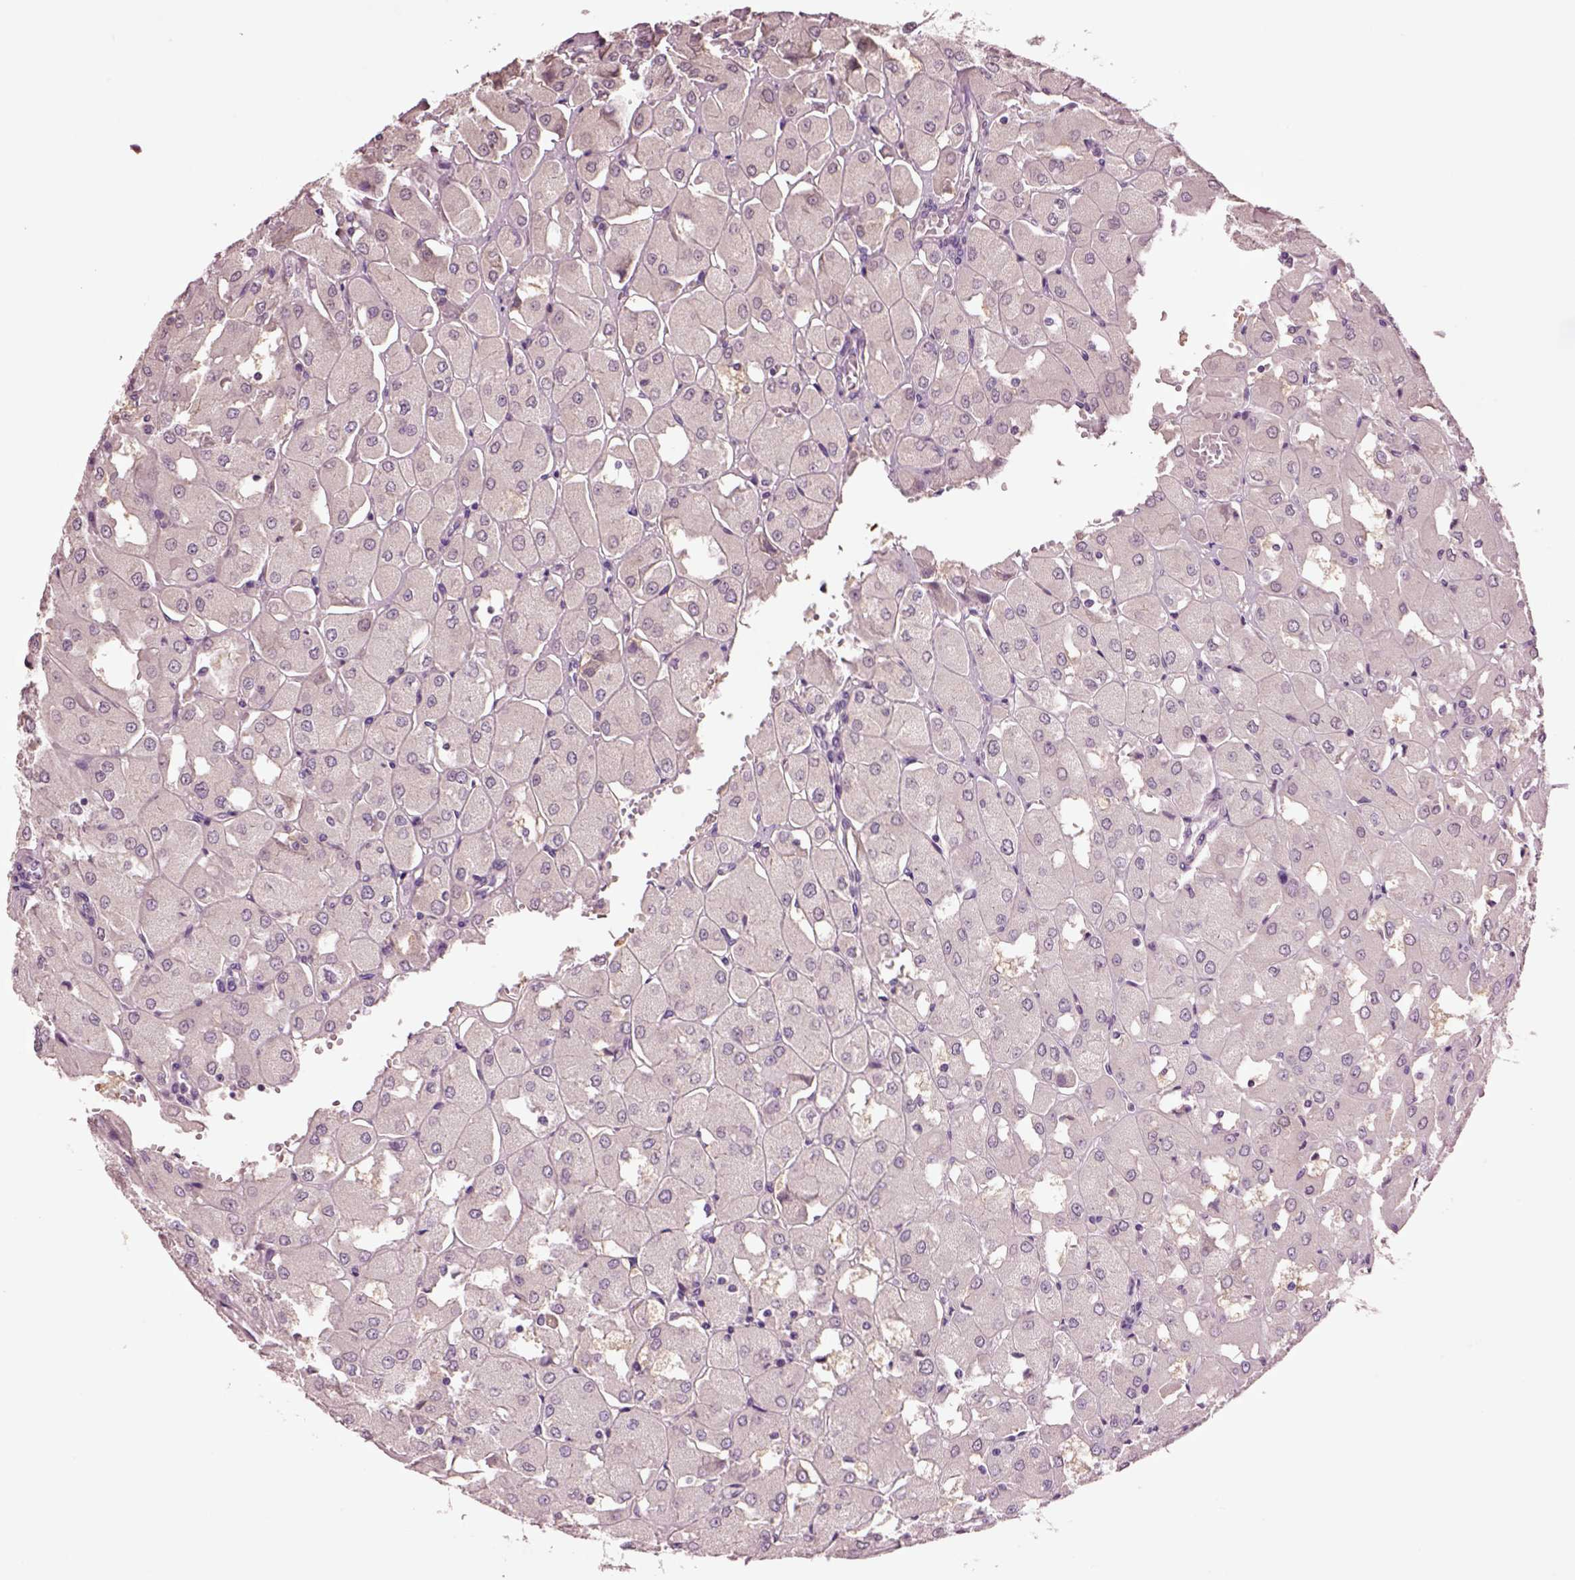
{"staining": {"intensity": "negative", "quantity": "none", "location": "none"}, "tissue": "renal cancer", "cell_type": "Tumor cells", "image_type": "cancer", "snomed": [{"axis": "morphology", "description": "Adenocarcinoma, NOS"}, {"axis": "topography", "description": "Kidney"}], "caption": "An IHC photomicrograph of adenocarcinoma (renal) is shown. There is no staining in tumor cells of adenocarcinoma (renal). (Immunohistochemistry (ihc), brightfield microscopy, high magnification).", "gene": "CLPSL1", "patient": {"sex": "male", "age": 72}}